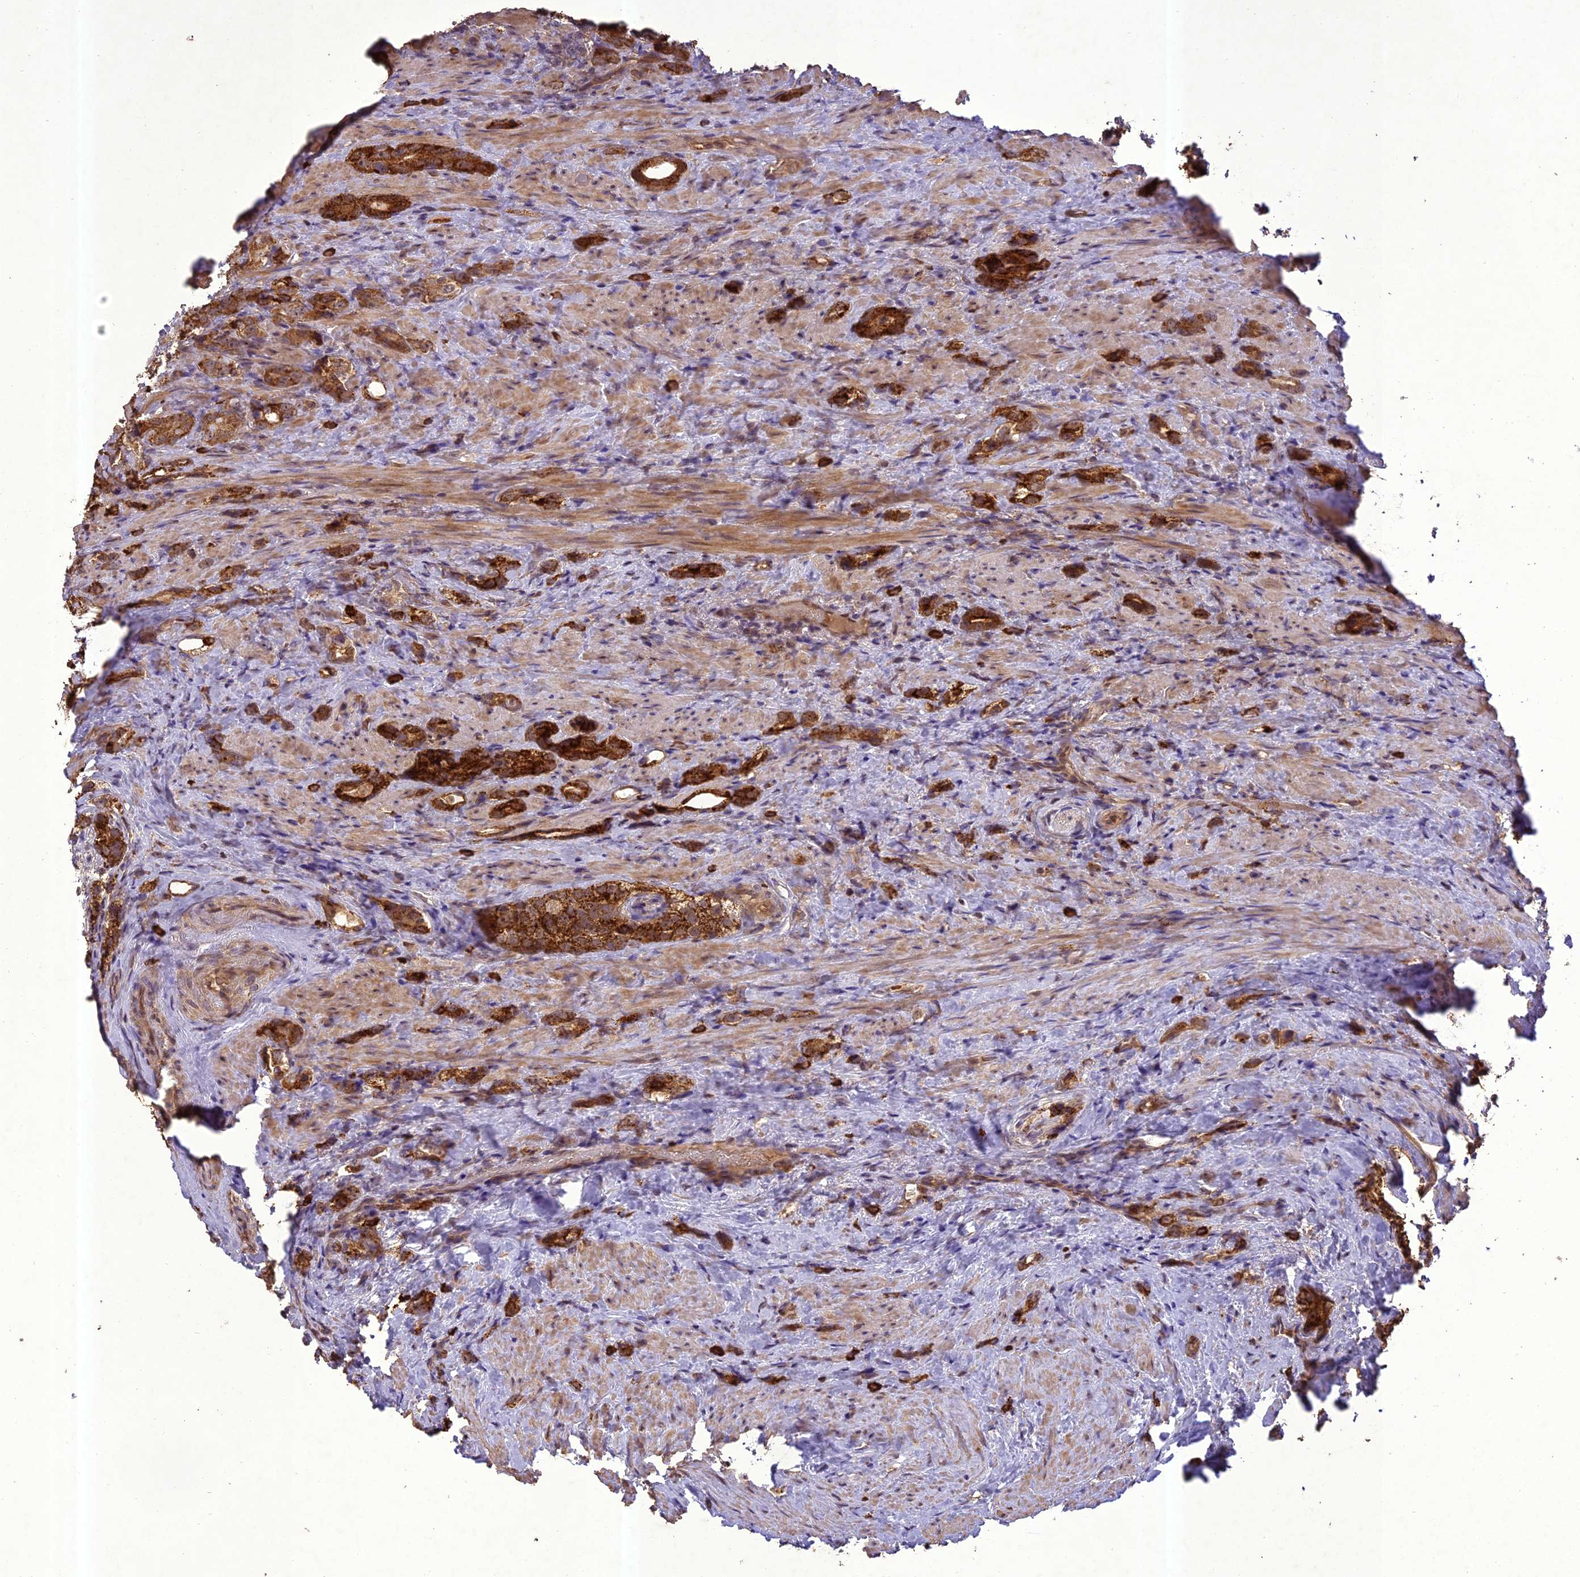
{"staining": {"intensity": "strong", "quantity": ">75%", "location": "cytoplasmic/membranous"}, "tissue": "prostate cancer", "cell_type": "Tumor cells", "image_type": "cancer", "snomed": [{"axis": "morphology", "description": "Adenocarcinoma, High grade"}, {"axis": "topography", "description": "Prostate"}], "caption": "High-grade adenocarcinoma (prostate) was stained to show a protein in brown. There is high levels of strong cytoplasmic/membranous staining in approximately >75% of tumor cells. (brown staining indicates protein expression, while blue staining denotes nuclei).", "gene": "TIGD7", "patient": {"sex": "male", "age": 63}}